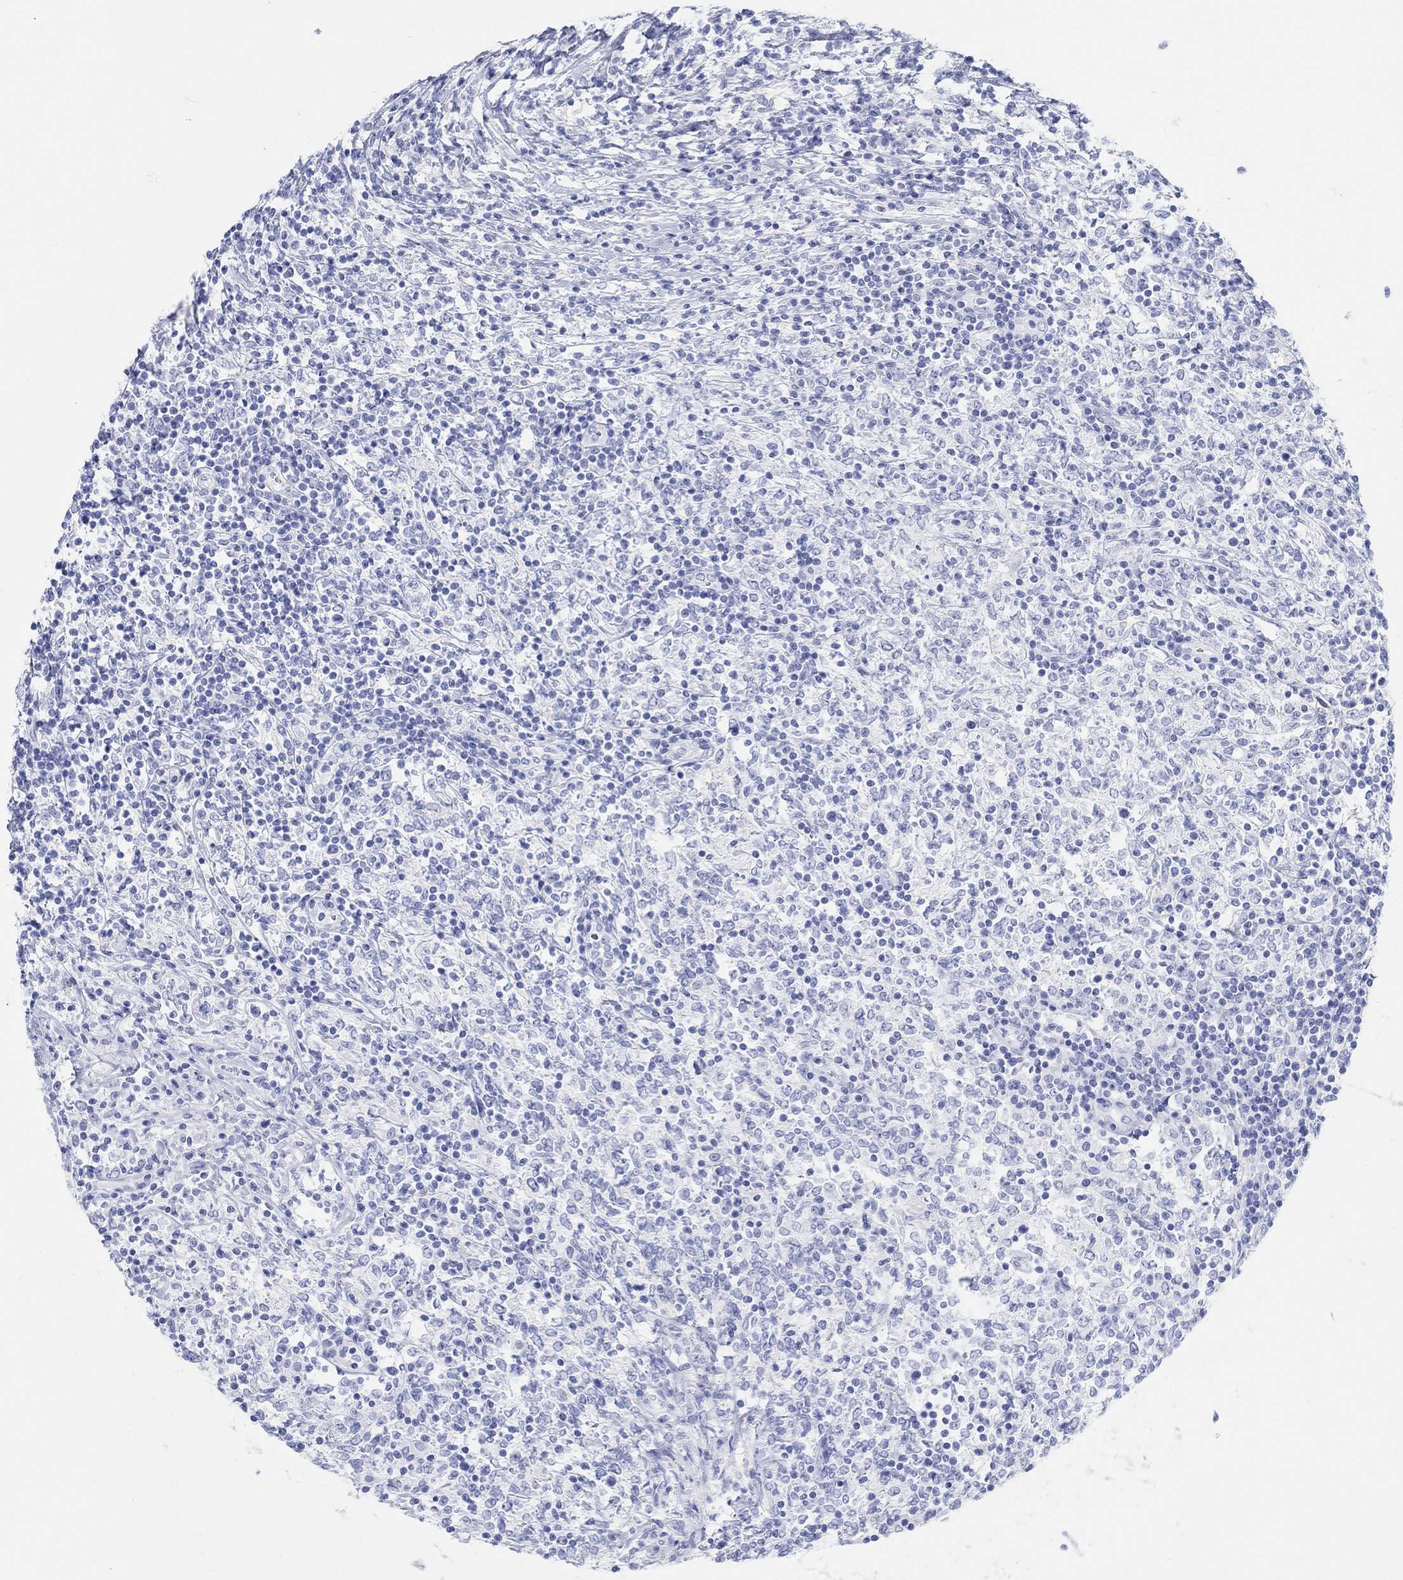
{"staining": {"intensity": "negative", "quantity": "none", "location": "none"}, "tissue": "lymphoma", "cell_type": "Tumor cells", "image_type": "cancer", "snomed": [{"axis": "morphology", "description": "Malignant lymphoma, non-Hodgkin's type, High grade"}, {"axis": "topography", "description": "Lymph node"}], "caption": "A micrograph of malignant lymphoma, non-Hodgkin's type (high-grade) stained for a protein reveals no brown staining in tumor cells.", "gene": "AK8", "patient": {"sex": "female", "age": 84}}